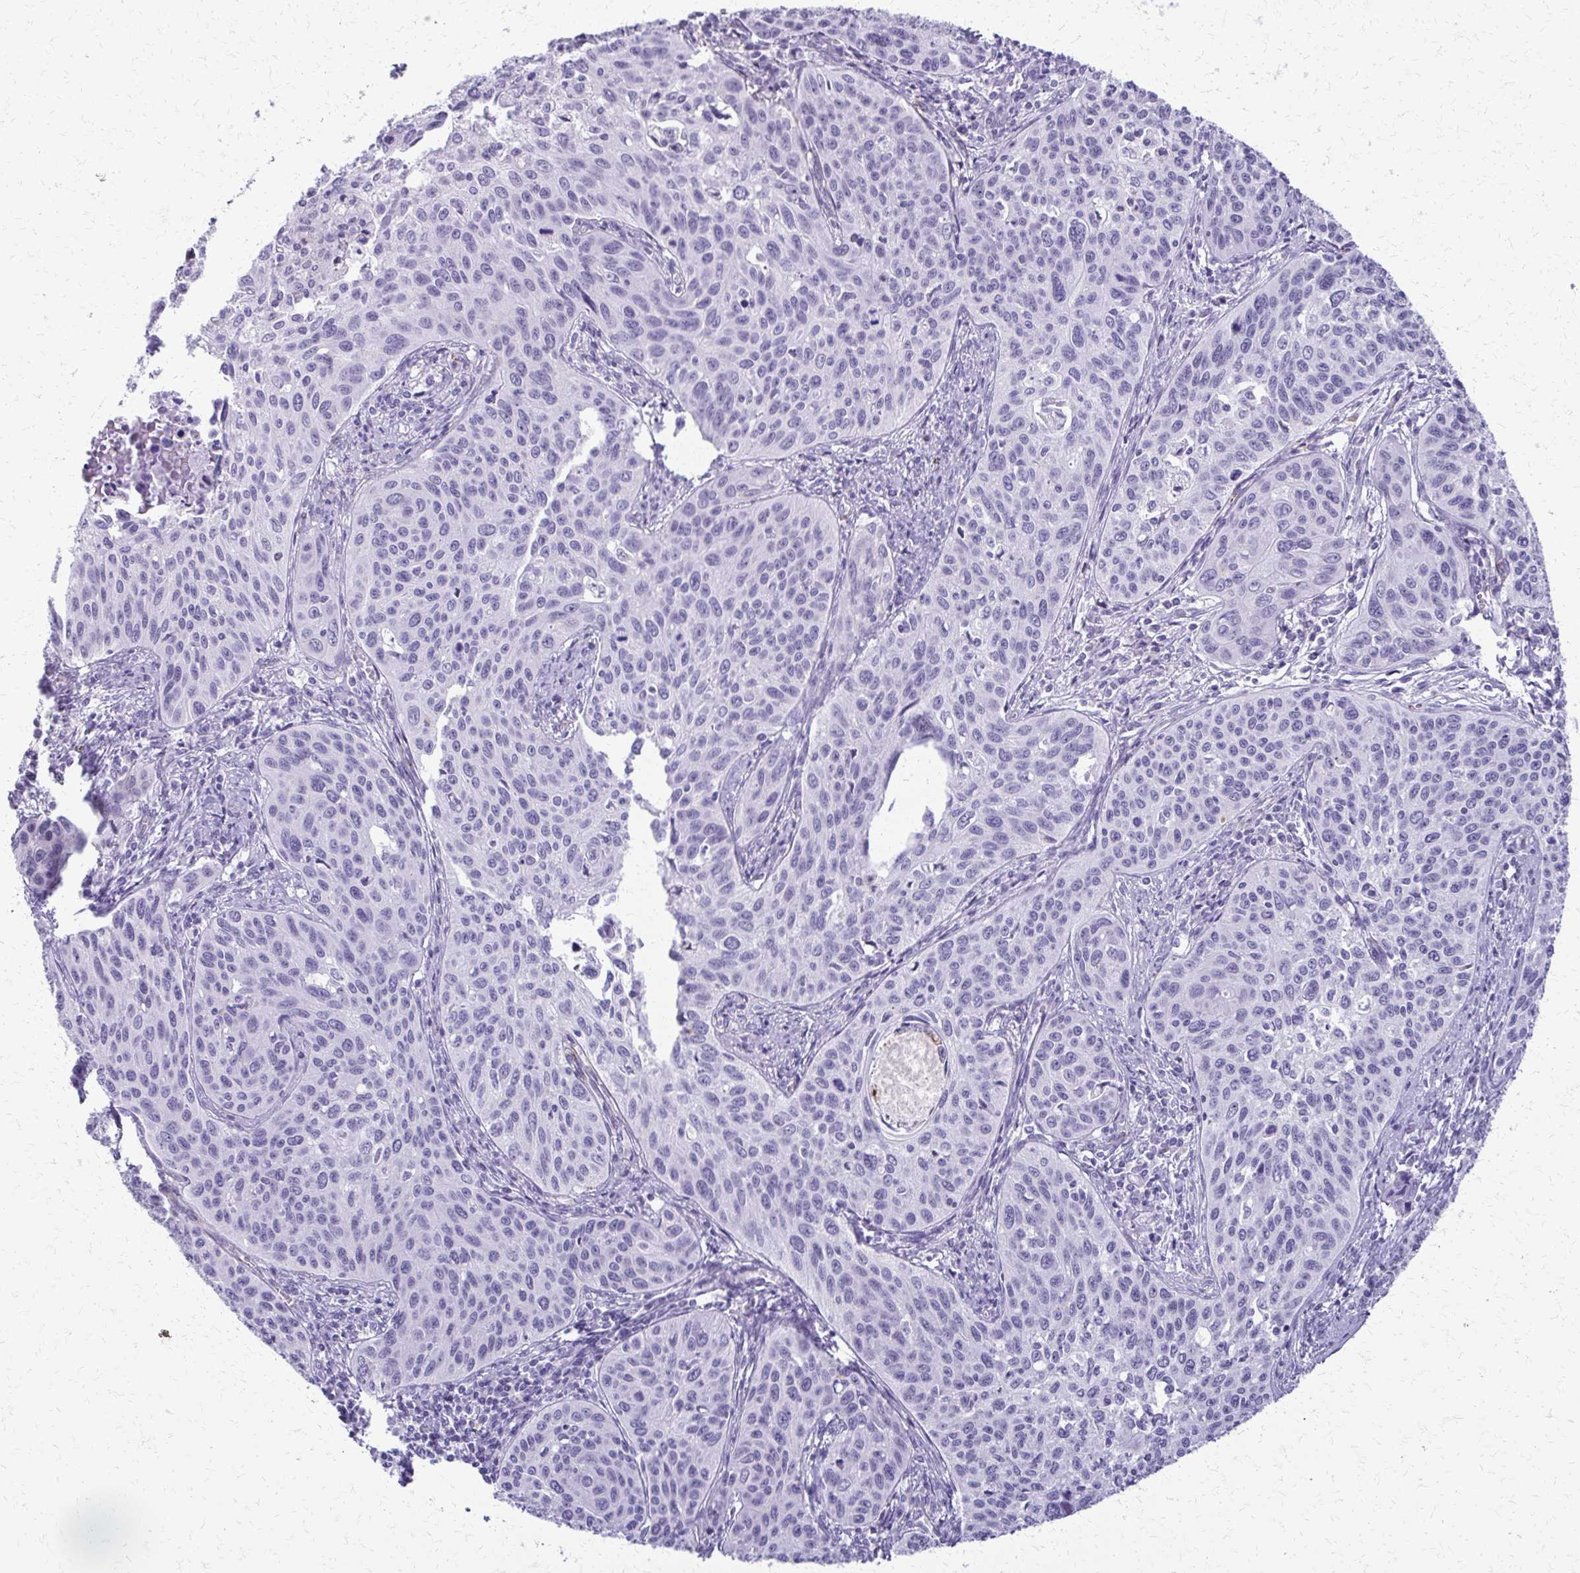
{"staining": {"intensity": "negative", "quantity": "none", "location": "none"}, "tissue": "cervical cancer", "cell_type": "Tumor cells", "image_type": "cancer", "snomed": [{"axis": "morphology", "description": "Squamous cell carcinoma, NOS"}, {"axis": "topography", "description": "Cervix"}], "caption": "Cervical squamous cell carcinoma was stained to show a protein in brown. There is no significant positivity in tumor cells.", "gene": "FAM162B", "patient": {"sex": "female", "age": 31}}